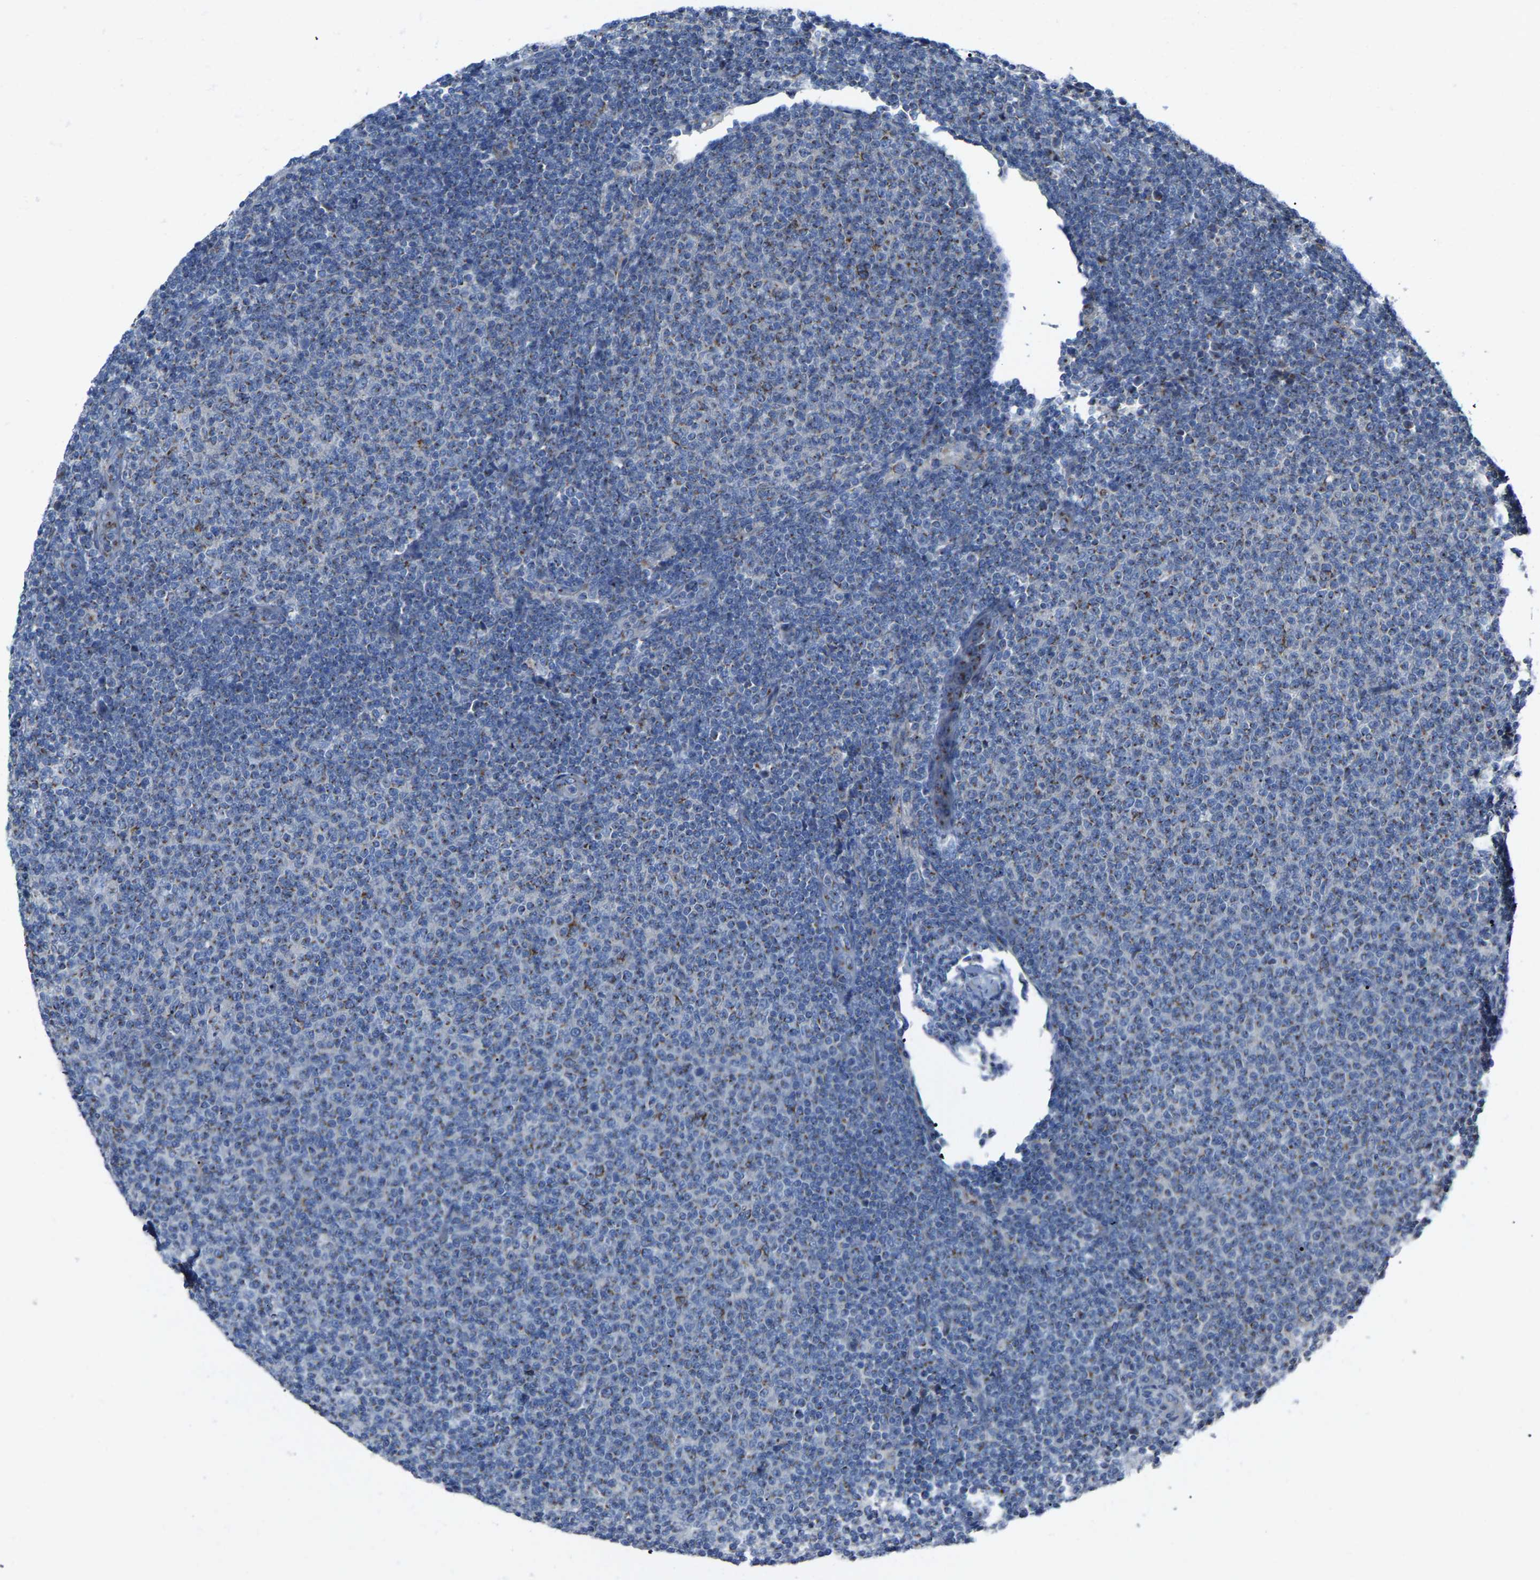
{"staining": {"intensity": "weak", "quantity": "25%-75%", "location": "cytoplasmic/membranous"}, "tissue": "lymphoma", "cell_type": "Tumor cells", "image_type": "cancer", "snomed": [{"axis": "morphology", "description": "Malignant lymphoma, non-Hodgkin's type, Low grade"}, {"axis": "topography", "description": "Lymph node"}], "caption": "Tumor cells display low levels of weak cytoplasmic/membranous expression in about 25%-75% of cells in human lymphoma.", "gene": "CANT1", "patient": {"sex": "male", "age": 66}}